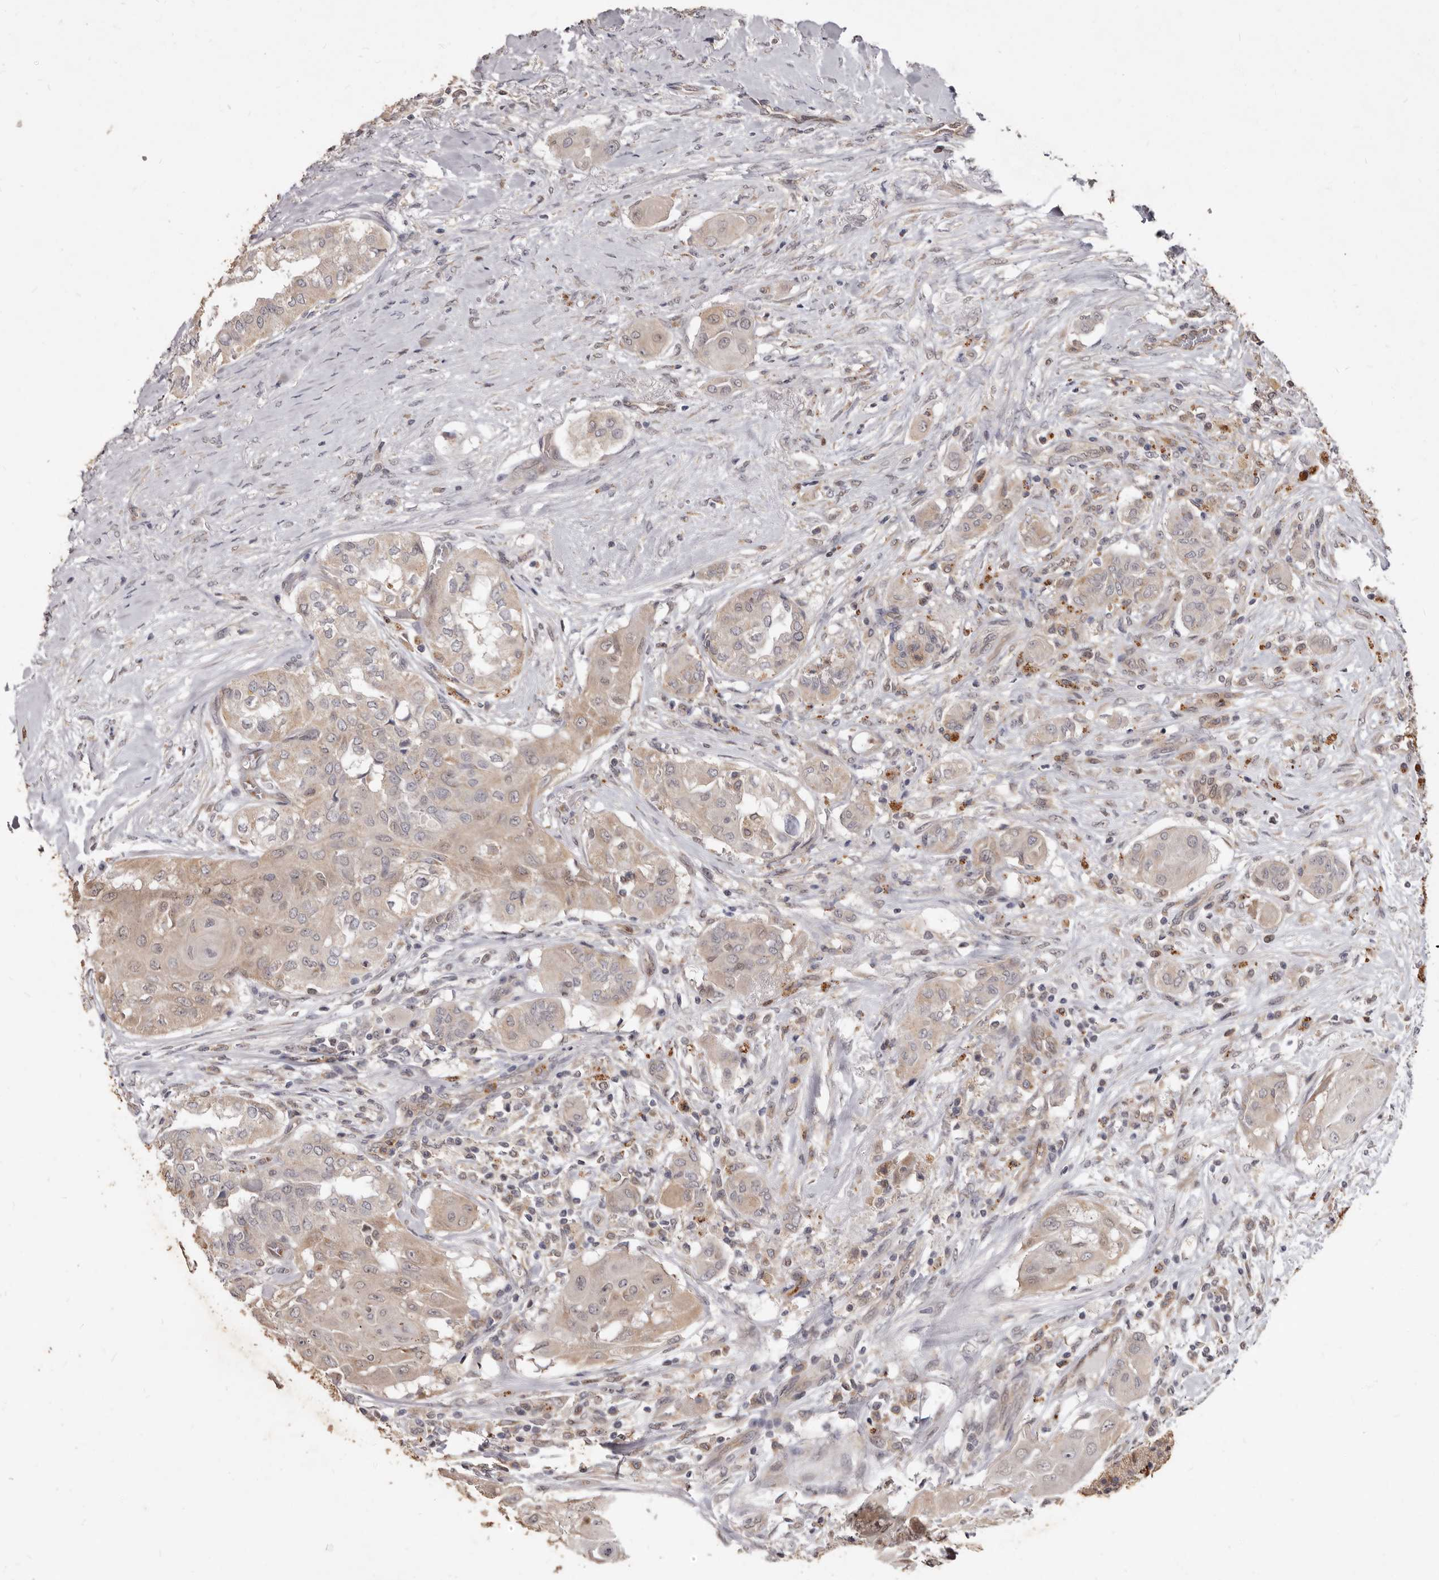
{"staining": {"intensity": "weak", "quantity": "25%-75%", "location": "cytoplasmic/membranous"}, "tissue": "thyroid cancer", "cell_type": "Tumor cells", "image_type": "cancer", "snomed": [{"axis": "morphology", "description": "Papillary adenocarcinoma, NOS"}, {"axis": "topography", "description": "Thyroid gland"}], "caption": "An IHC micrograph of tumor tissue is shown. Protein staining in brown highlights weak cytoplasmic/membranous positivity in papillary adenocarcinoma (thyroid) within tumor cells.", "gene": "ACLY", "patient": {"sex": "female", "age": 59}}